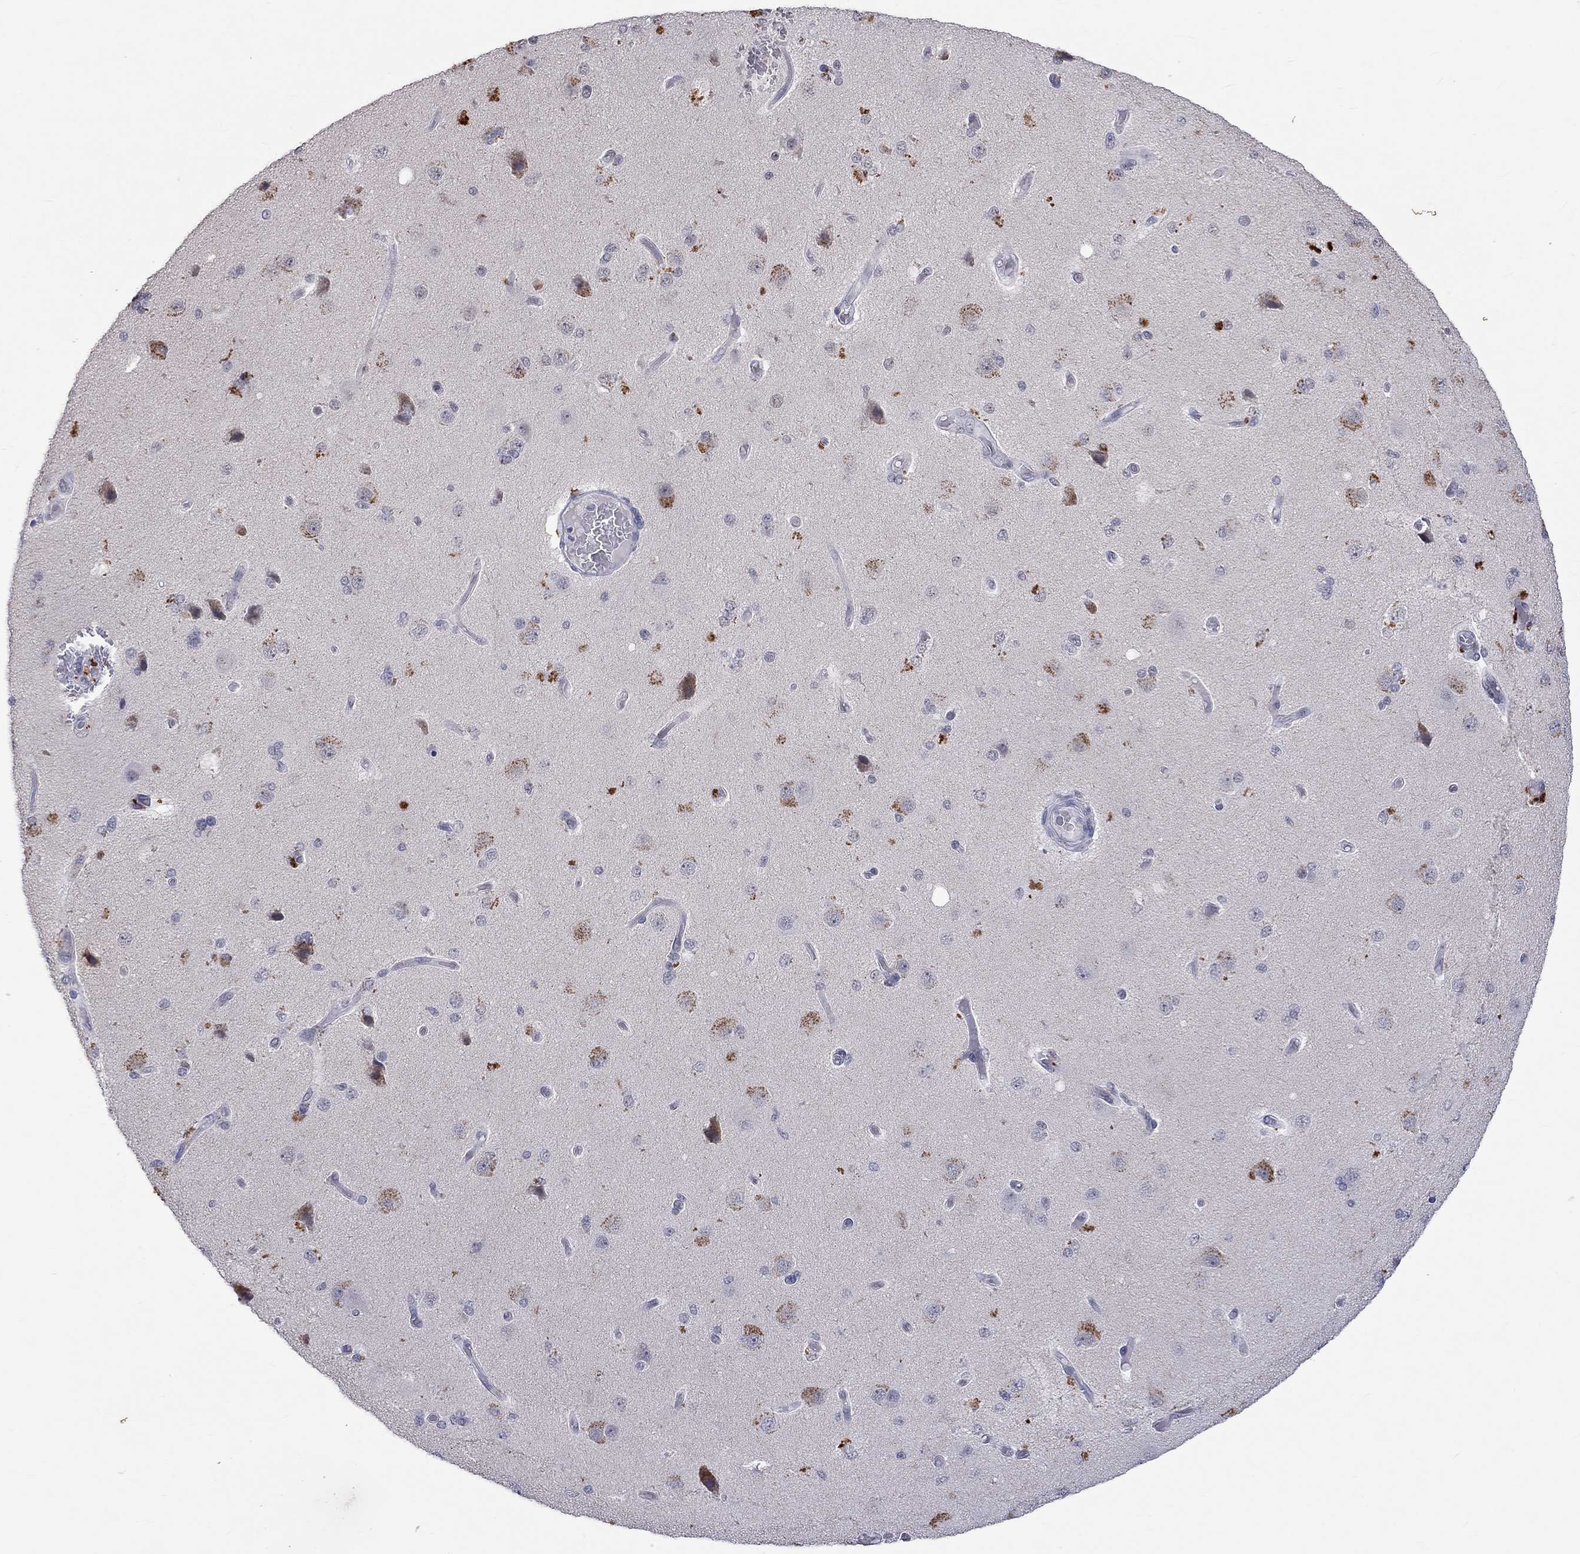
{"staining": {"intensity": "negative", "quantity": "none", "location": "none"}, "tissue": "cerebral cortex", "cell_type": "Endothelial cells", "image_type": "normal", "snomed": [{"axis": "morphology", "description": "Normal tissue, NOS"}, {"axis": "morphology", "description": "Glioma, malignant, High grade"}, {"axis": "topography", "description": "Cerebral cortex"}], "caption": "Immunohistochemical staining of benign cerebral cortex shows no significant expression in endothelial cells.", "gene": "TMEM143", "patient": {"sex": "male", "age": 77}}